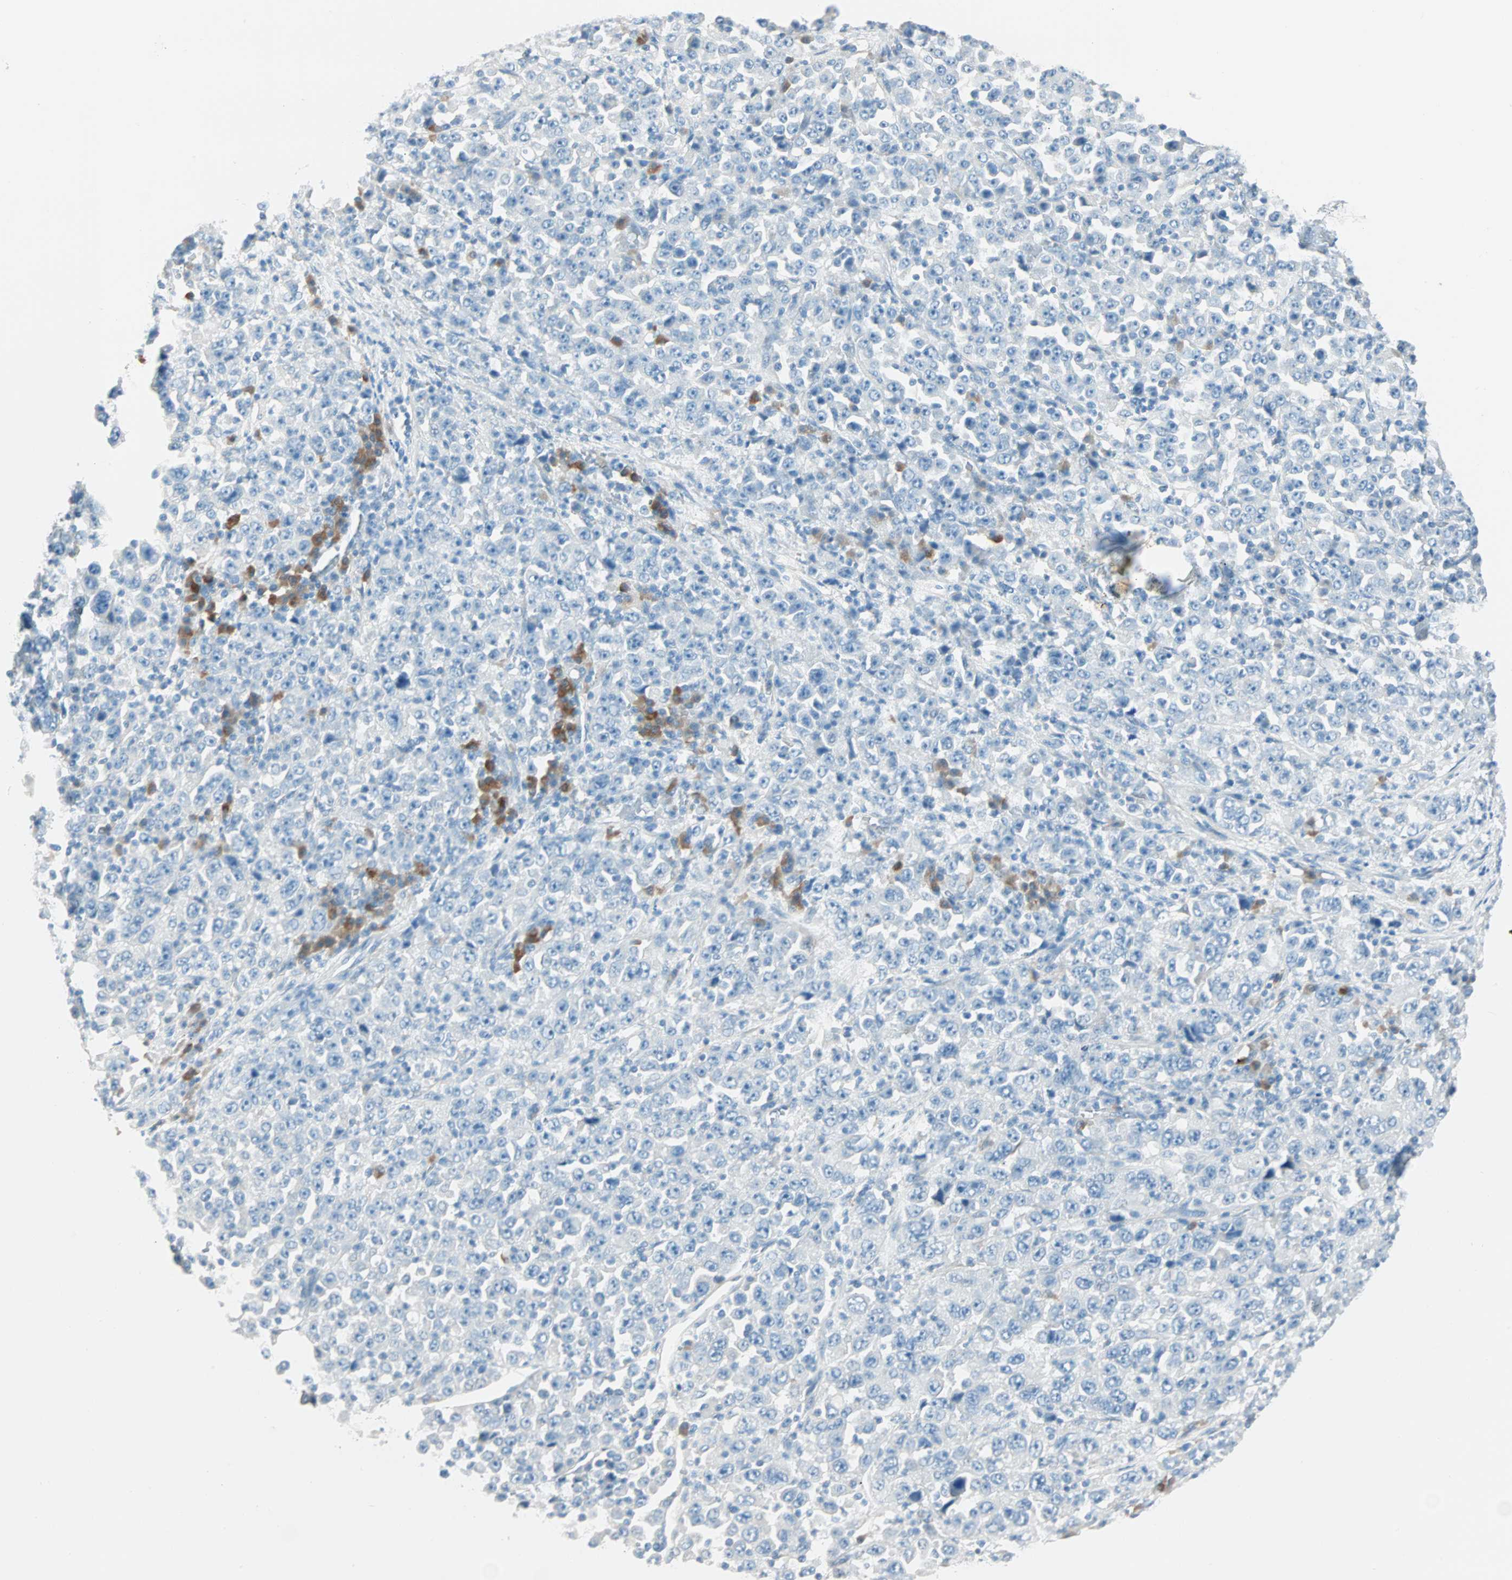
{"staining": {"intensity": "negative", "quantity": "none", "location": "none"}, "tissue": "stomach cancer", "cell_type": "Tumor cells", "image_type": "cancer", "snomed": [{"axis": "morphology", "description": "Normal tissue, NOS"}, {"axis": "morphology", "description": "Adenocarcinoma, NOS"}, {"axis": "topography", "description": "Stomach, upper"}, {"axis": "topography", "description": "Stomach"}], "caption": "Immunohistochemical staining of stomach cancer (adenocarcinoma) reveals no significant expression in tumor cells. (Immunohistochemistry (ihc), brightfield microscopy, high magnification).", "gene": "ATF6", "patient": {"sex": "male", "age": 59}}